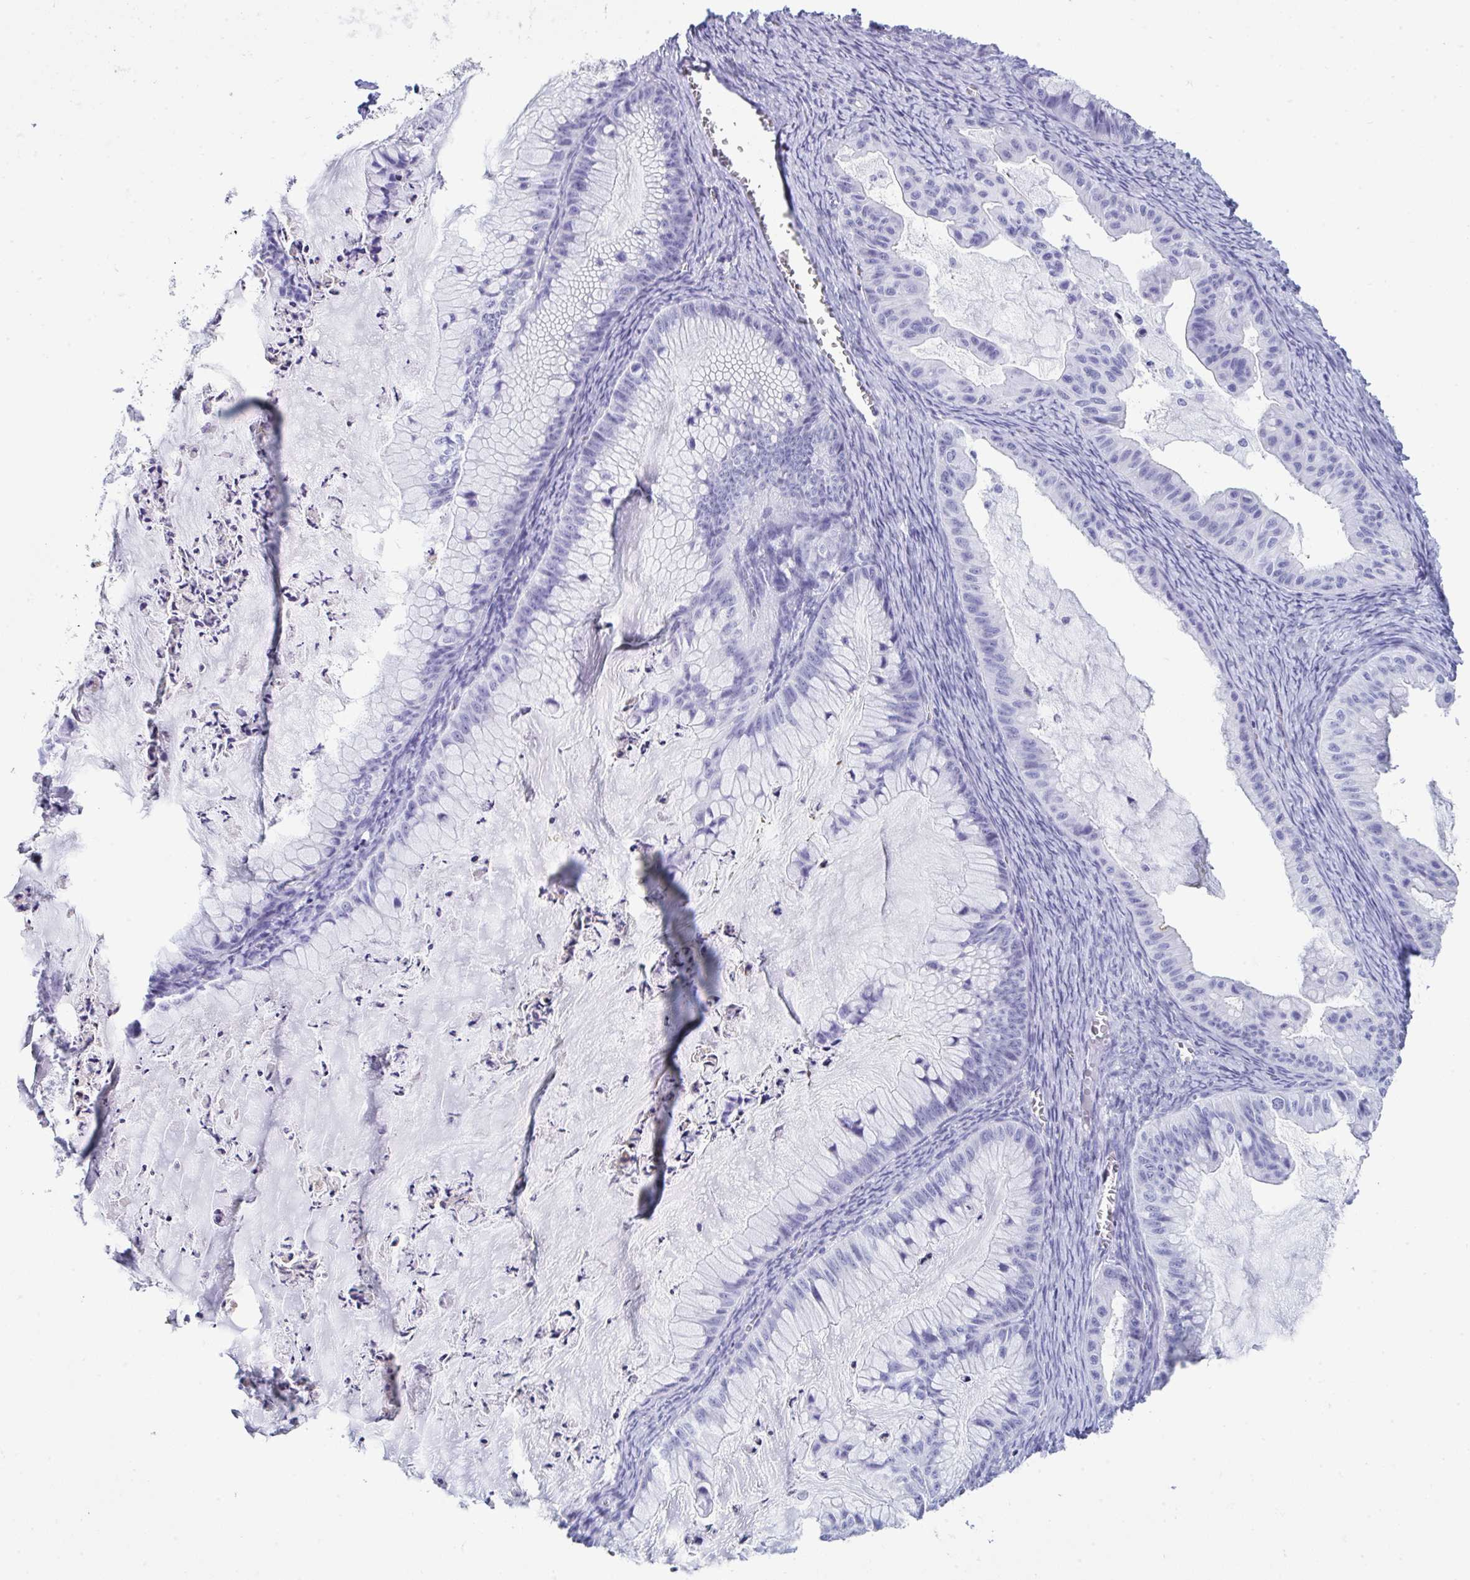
{"staining": {"intensity": "negative", "quantity": "none", "location": "none"}, "tissue": "ovarian cancer", "cell_type": "Tumor cells", "image_type": "cancer", "snomed": [{"axis": "morphology", "description": "Cystadenocarcinoma, mucinous, NOS"}, {"axis": "topography", "description": "Ovary"}], "caption": "An immunohistochemistry histopathology image of mucinous cystadenocarcinoma (ovarian) is shown. There is no staining in tumor cells of mucinous cystadenocarcinoma (ovarian). (DAB (3,3'-diaminobenzidine) immunohistochemistry (IHC) visualized using brightfield microscopy, high magnification).", "gene": "JCHAIN", "patient": {"sex": "female", "age": 72}}